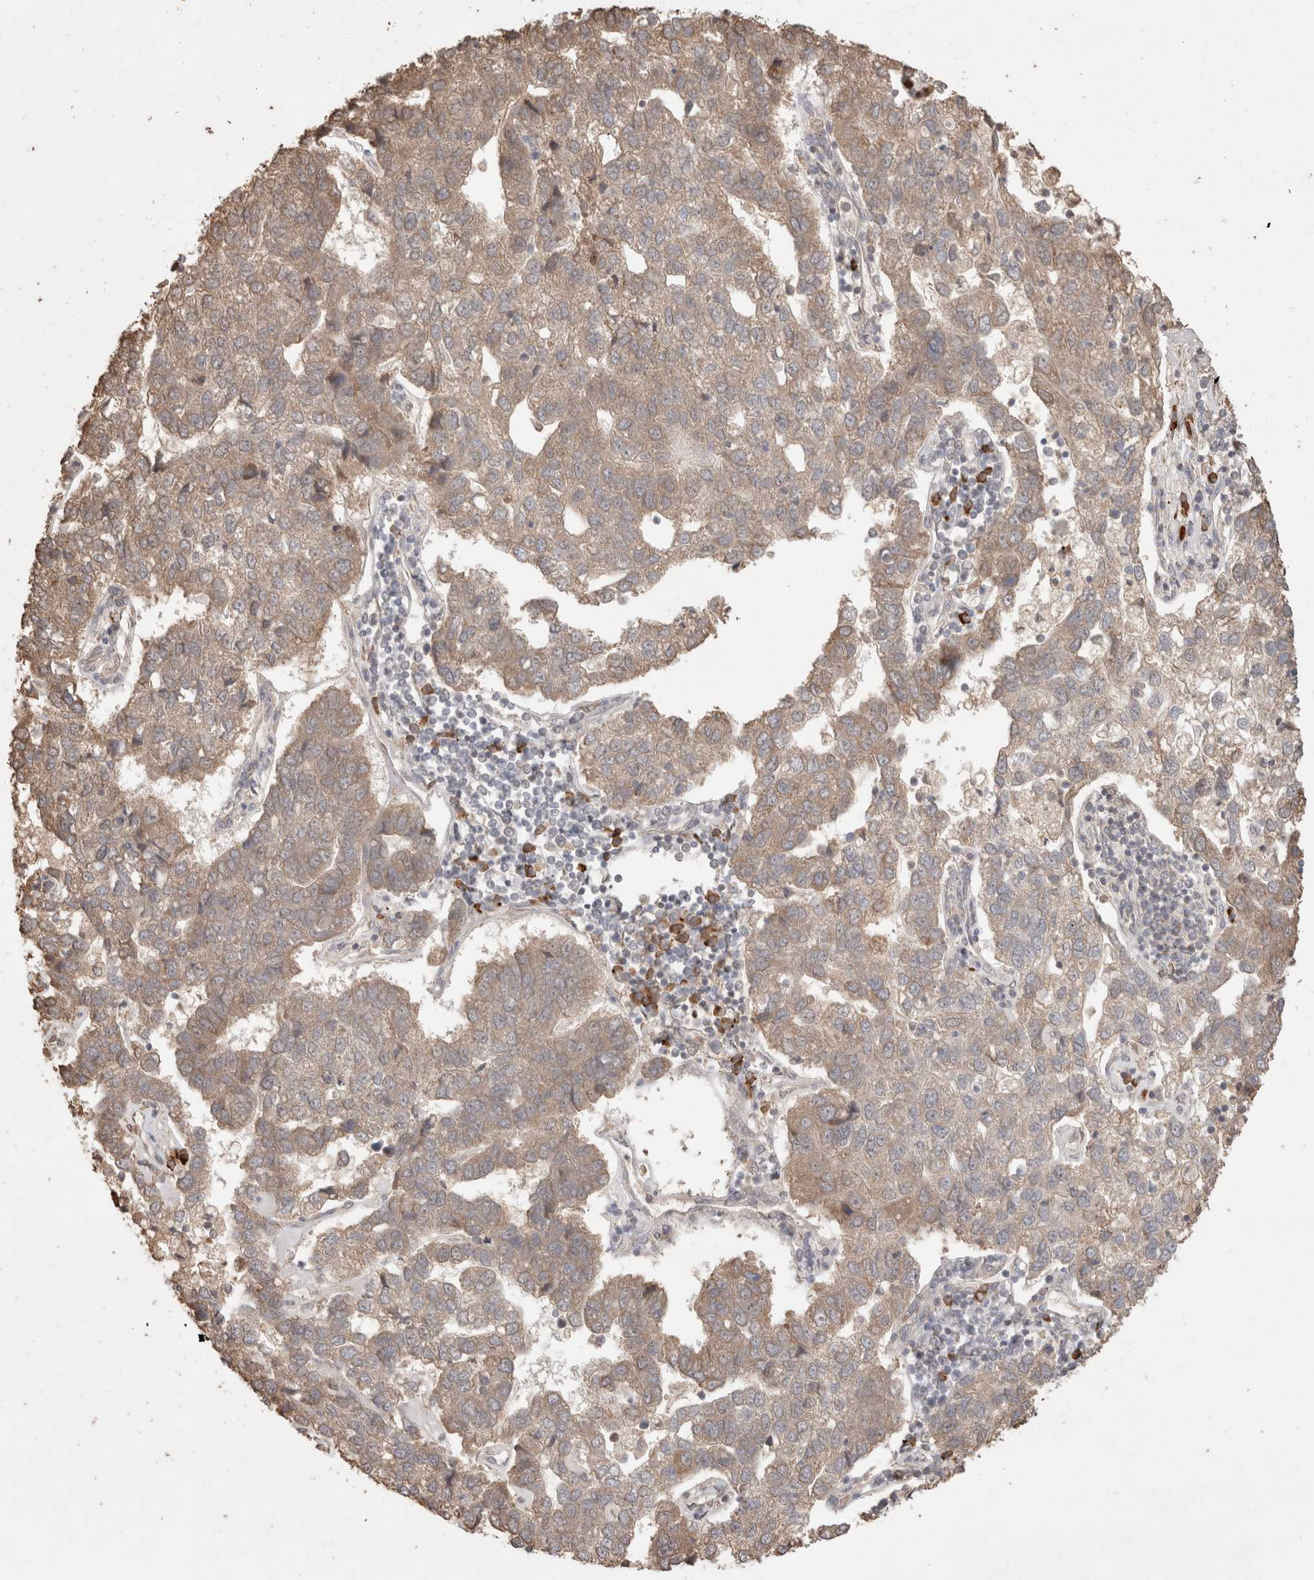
{"staining": {"intensity": "moderate", "quantity": ">75%", "location": "cytoplasmic/membranous"}, "tissue": "pancreatic cancer", "cell_type": "Tumor cells", "image_type": "cancer", "snomed": [{"axis": "morphology", "description": "Adenocarcinoma, NOS"}, {"axis": "topography", "description": "Pancreas"}], "caption": "Human adenocarcinoma (pancreatic) stained with a protein marker shows moderate staining in tumor cells.", "gene": "HROB", "patient": {"sex": "female", "age": 61}}